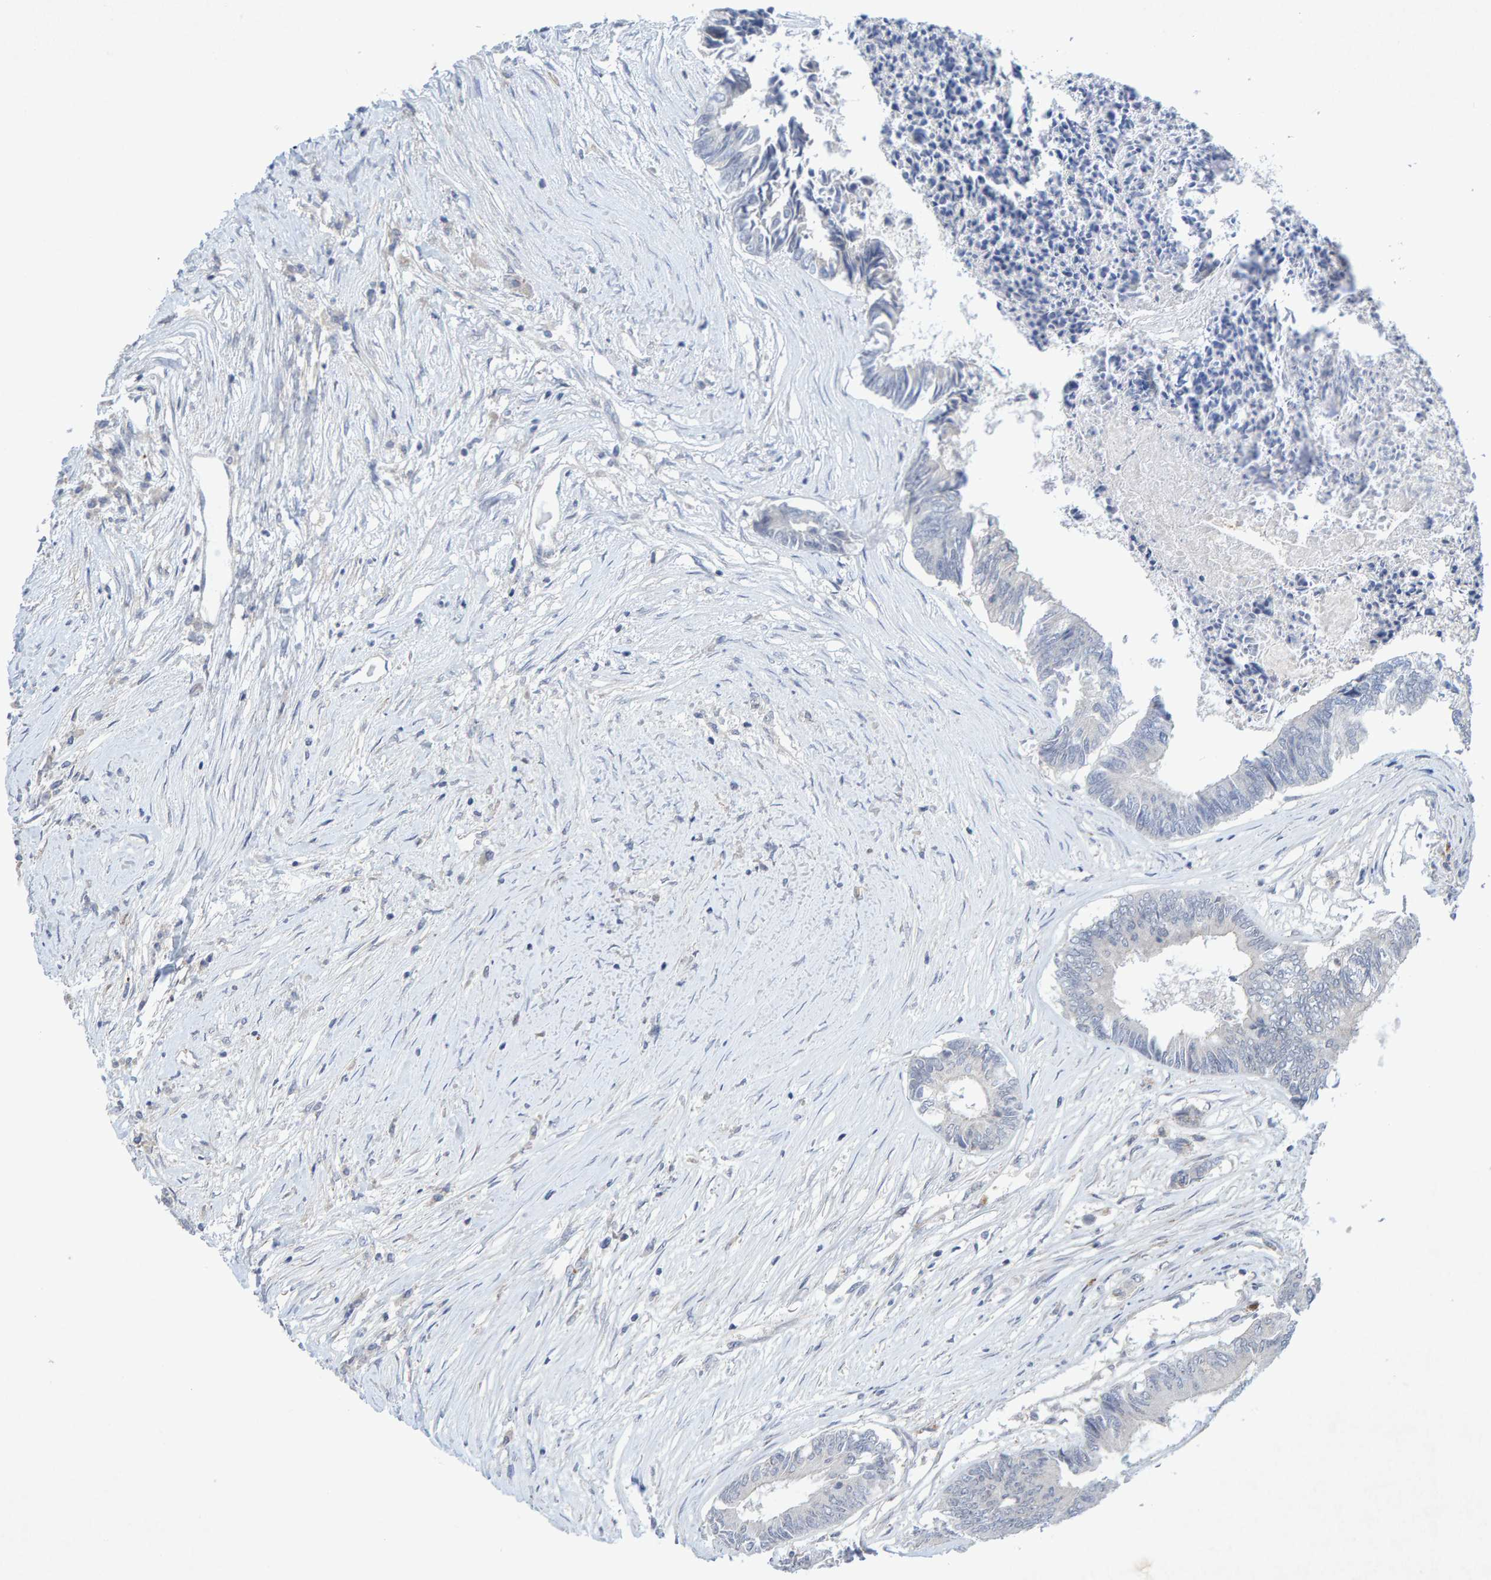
{"staining": {"intensity": "negative", "quantity": "none", "location": "none"}, "tissue": "colorectal cancer", "cell_type": "Tumor cells", "image_type": "cancer", "snomed": [{"axis": "morphology", "description": "Adenocarcinoma, NOS"}, {"axis": "topography", "description": "Rectum"}], "caption": "This is an immunohistochemistry (IHC) photomicrograph of human colorectal adenocarcinoma. There is no staining in tumor cells.", "gene": "CDH2", "patient": {"sex": "male", "age": 63}}